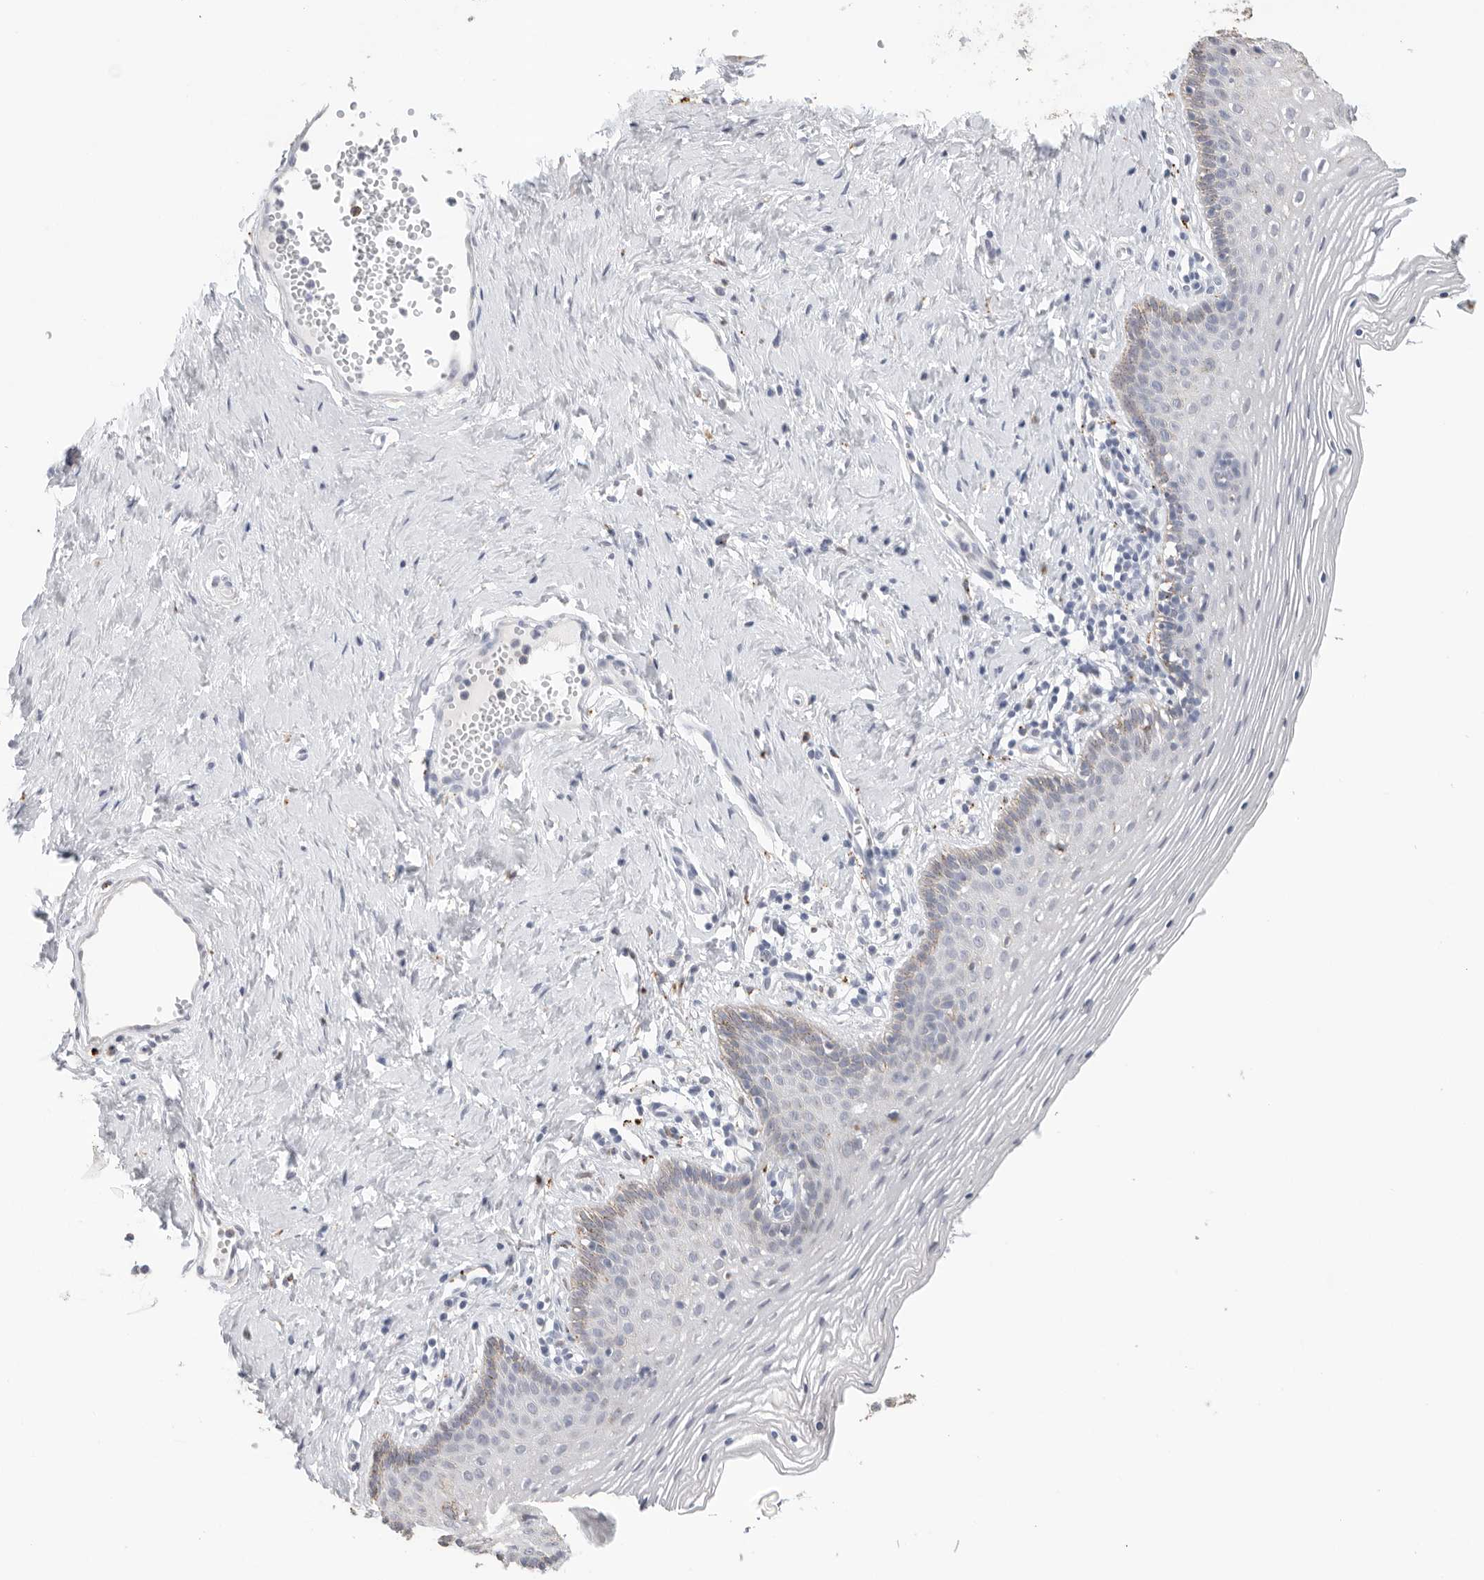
{"staining": {"intensity": "weak", "quantity": "<25%", "location": "cytoplasmic/membranous"}, "tissue": "vagina", "cell_type": "Squamous epithelial cells", "image_type": "normal", "snomed": [{"axis": "morphology", "description": "Normal tissue, NOS"}, {"axis": "topography", "description": "Vagina"}], "caption": "Image shows no protein positivity in squamous epithelial cells of benign vagina.", "gene": "GGH", "patient": {"sex": "female", "age": 32}}